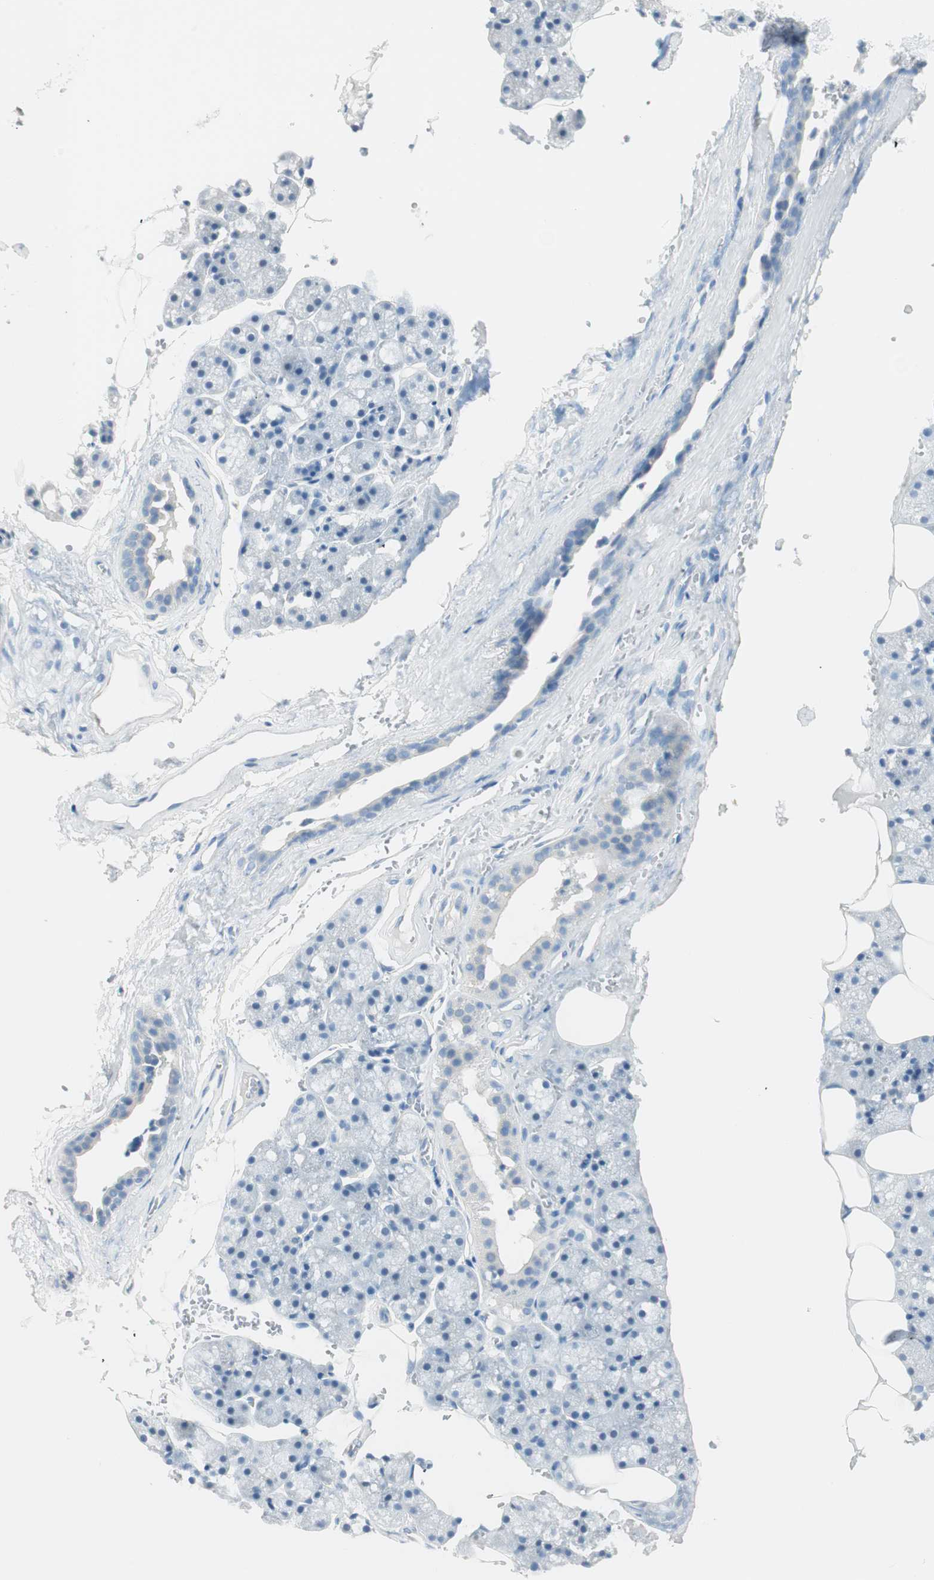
{"staining": {"intensity": "negative", "quantity": "none", "location": "none"}, "tissue": "salivary gland", "cell_type": "Glandular cells", "image_type": "normal", "snomed": [{"axis": "morphology", "description": "Normal tissue, NOS"}, {"axis": "topography", "description": "Salivary gland"}], "caption": "This micrograph is of normal salivary gland stained with IHC to label a protein in brown with the nuclei are counter-stained blue. There is no positivity in glandular cells.", "gene": "HPGD", "patient": {"sex": "male", "age": 62}}